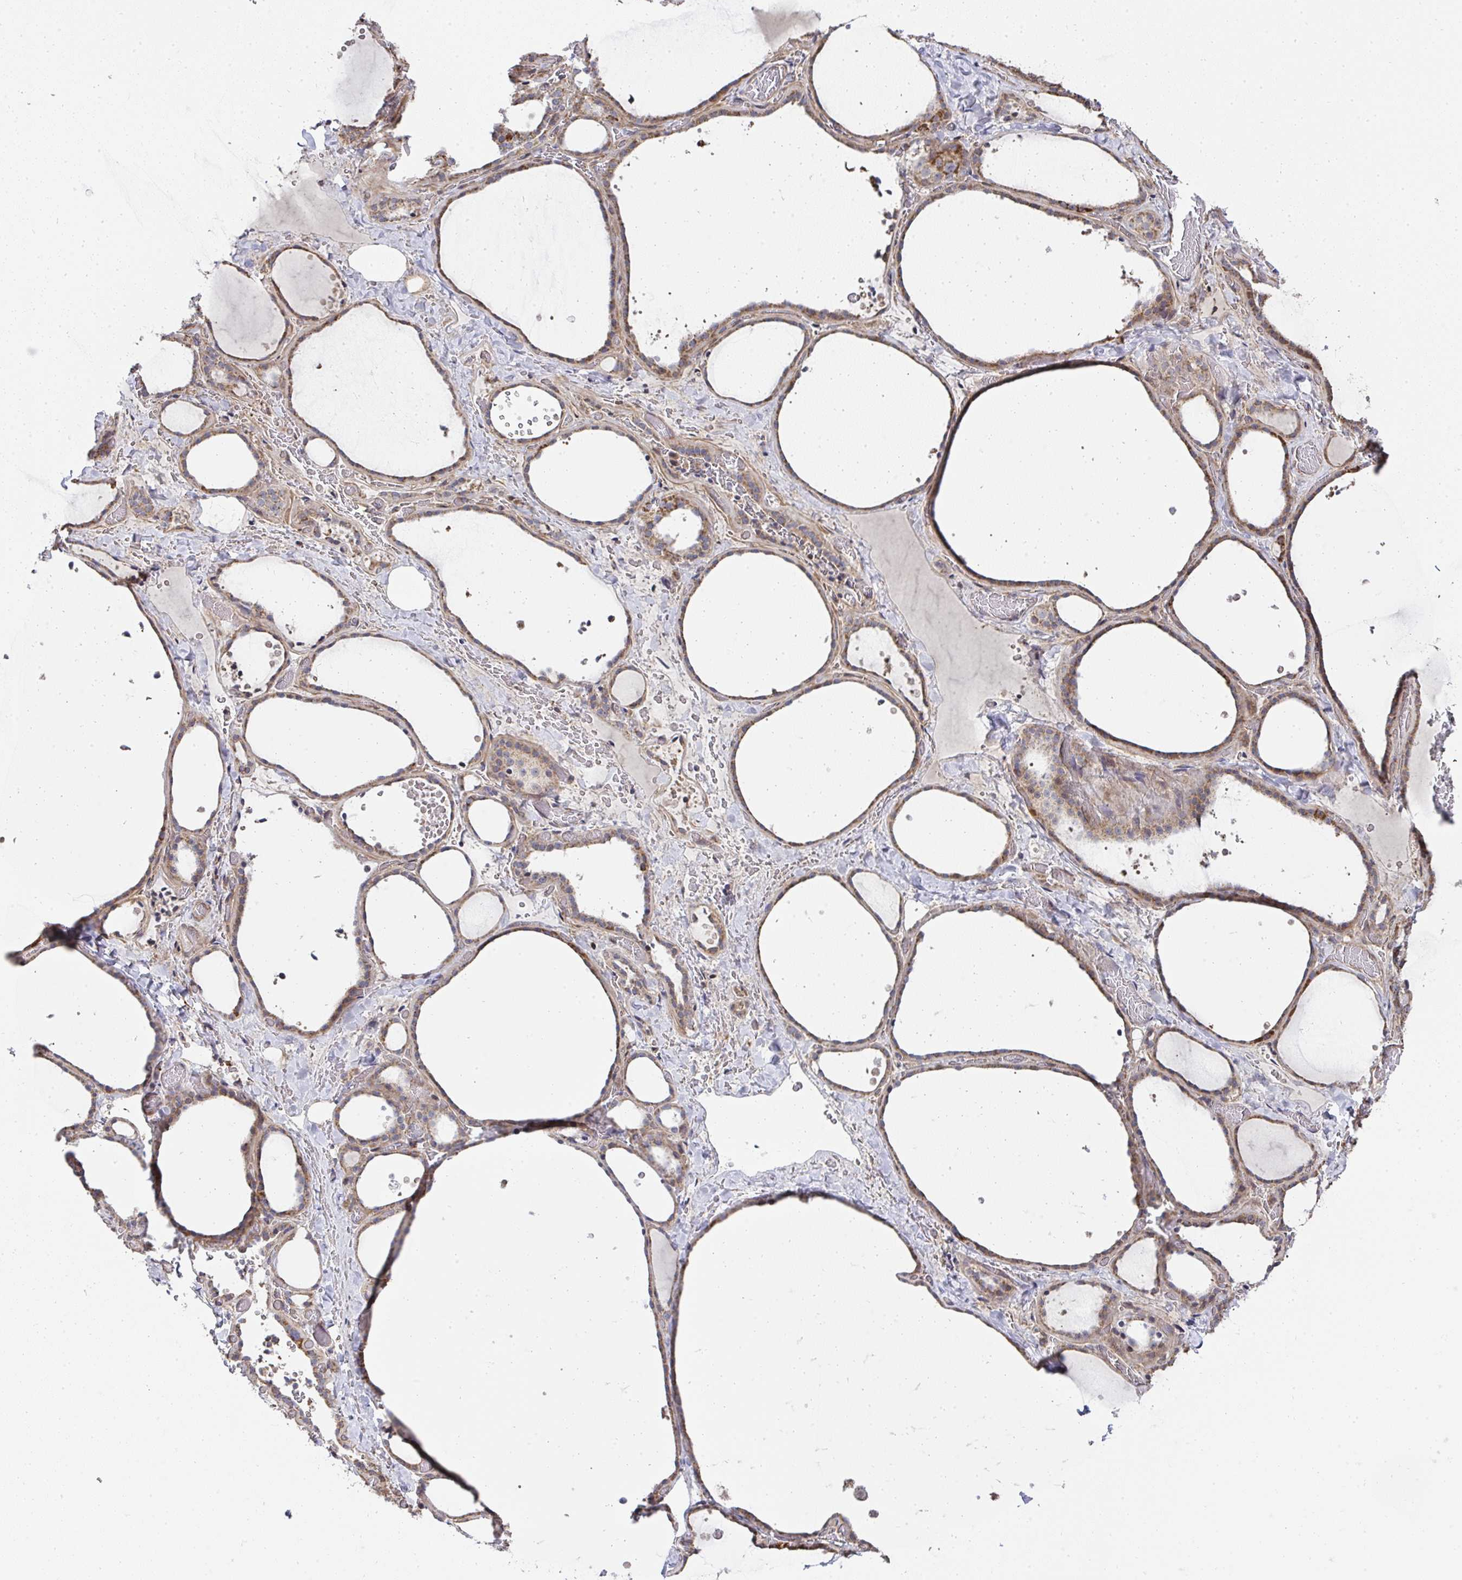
{"staining": {"intensity": "moderate", "quantity": ">75%", "location": "cytoplasmic/membranous"}, "tissue": "thyroid gland", "cell_type": "Glandular cells", "image_type": "normal", "snomed": [{"axis": "morphology", "description": "Normal tissue, NOS"}, {"axis": "topography", "description": "Thyroid gland"}], "caption": "A high-resolution micrograph shows IHC staining of benign thyroid gland, which demonstrates moderate cytoplasmic/membranous staining in about >75% of glandular cells. (IHC, brightfield microscopy, high magnification).", "gene": "AGTPBP1", "patient": {"sex": "female", "age": 36}}